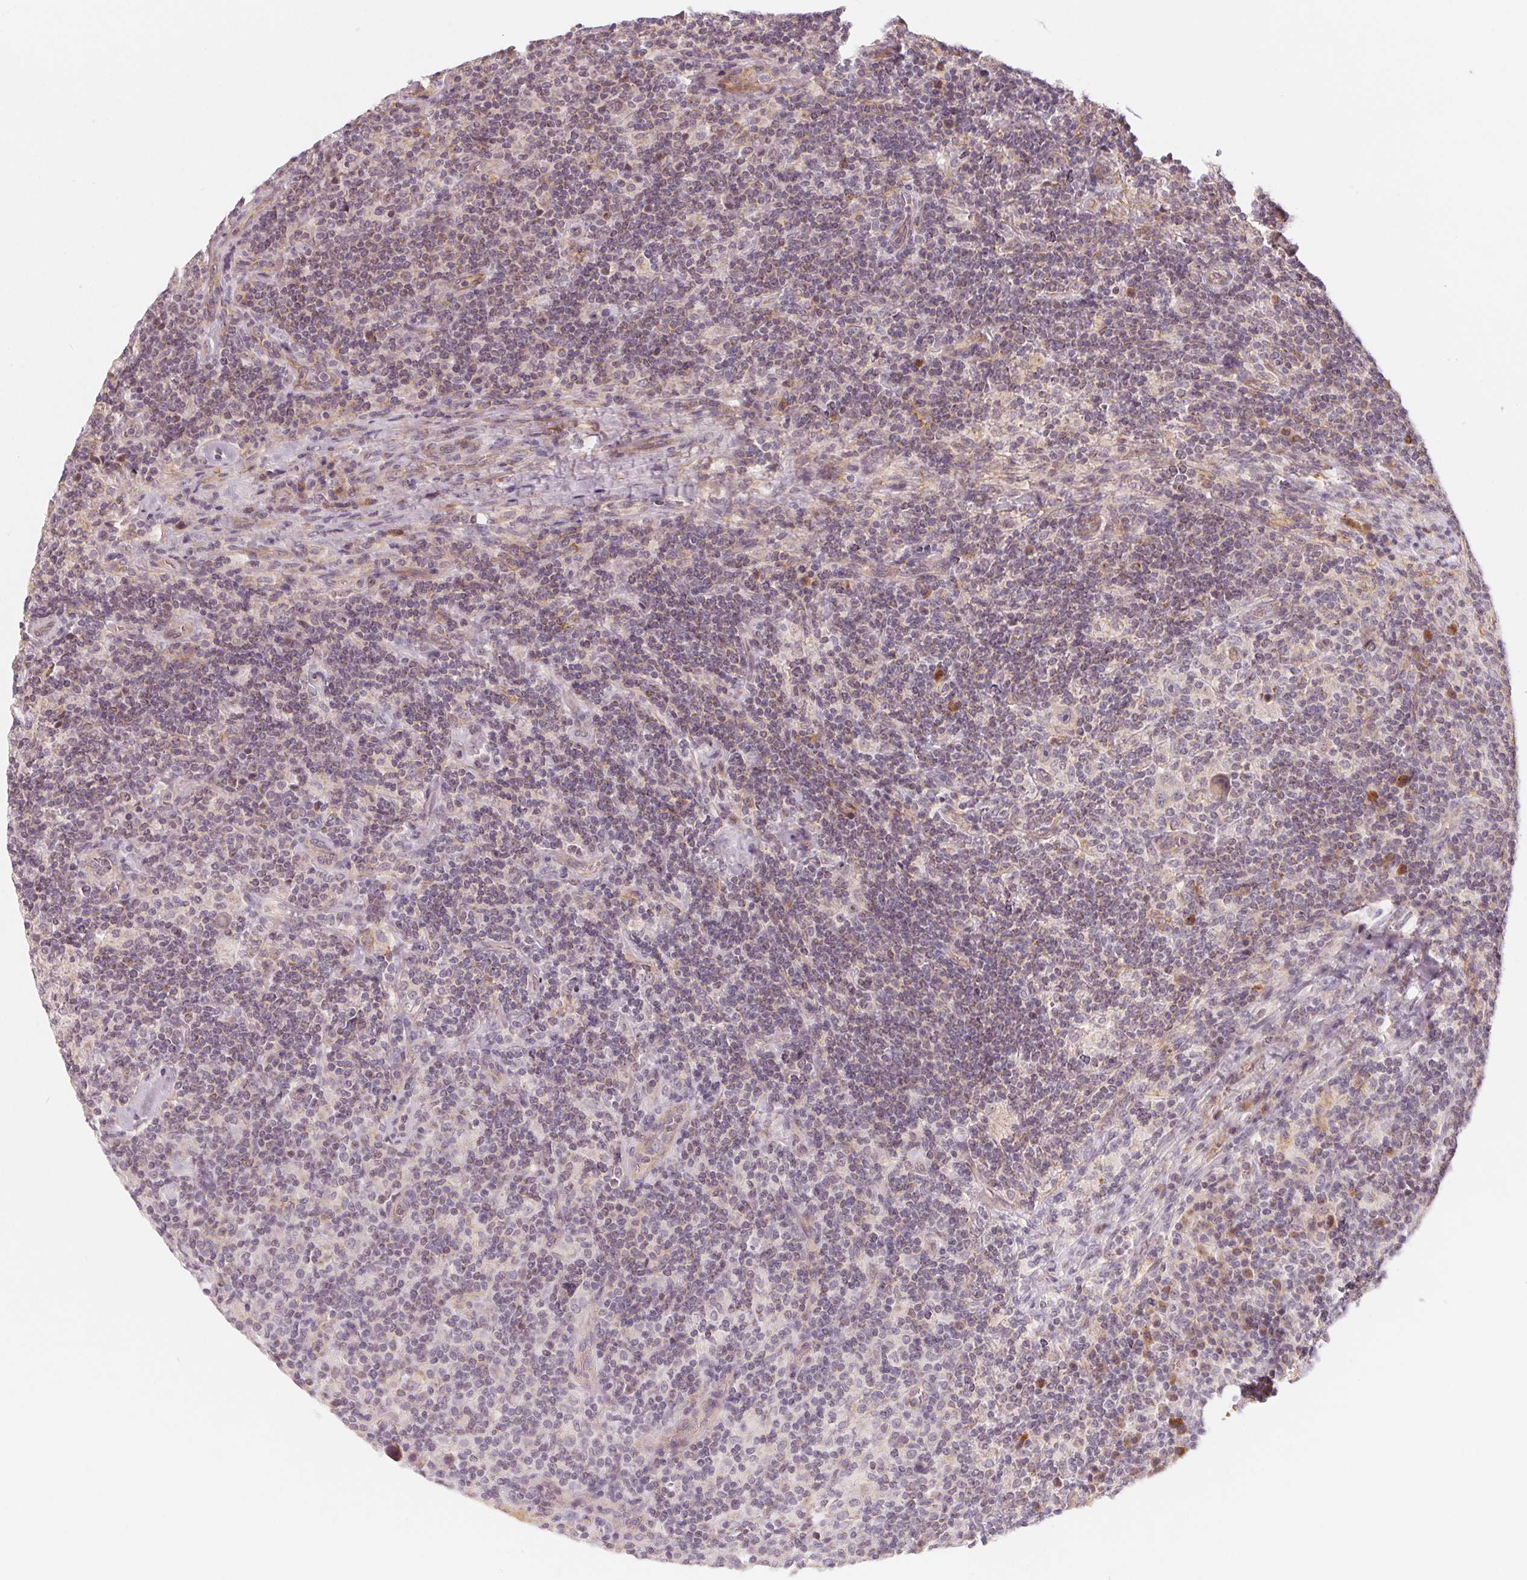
{"staining": {"intensity": "negative", "quantity": "none", "location": "none"}, "tissue": "lymphoma", "cell_type": "Tumor cells", "image_type": "cancer", "snomed": [{"axis": "morphology", "description": "Hodgkin's disease, NOS"}, {"axis": "topography", "description": "Lymph node"}], "caption": "High magnification brightfield microscopy of Hodgkin's disease stained with DAB (brown) and counterstained with hematoxylin (blue): tumor cells show no significant positivity.", "gene": "CCDC112", "patient": {"sex": "male", "age": 70}}